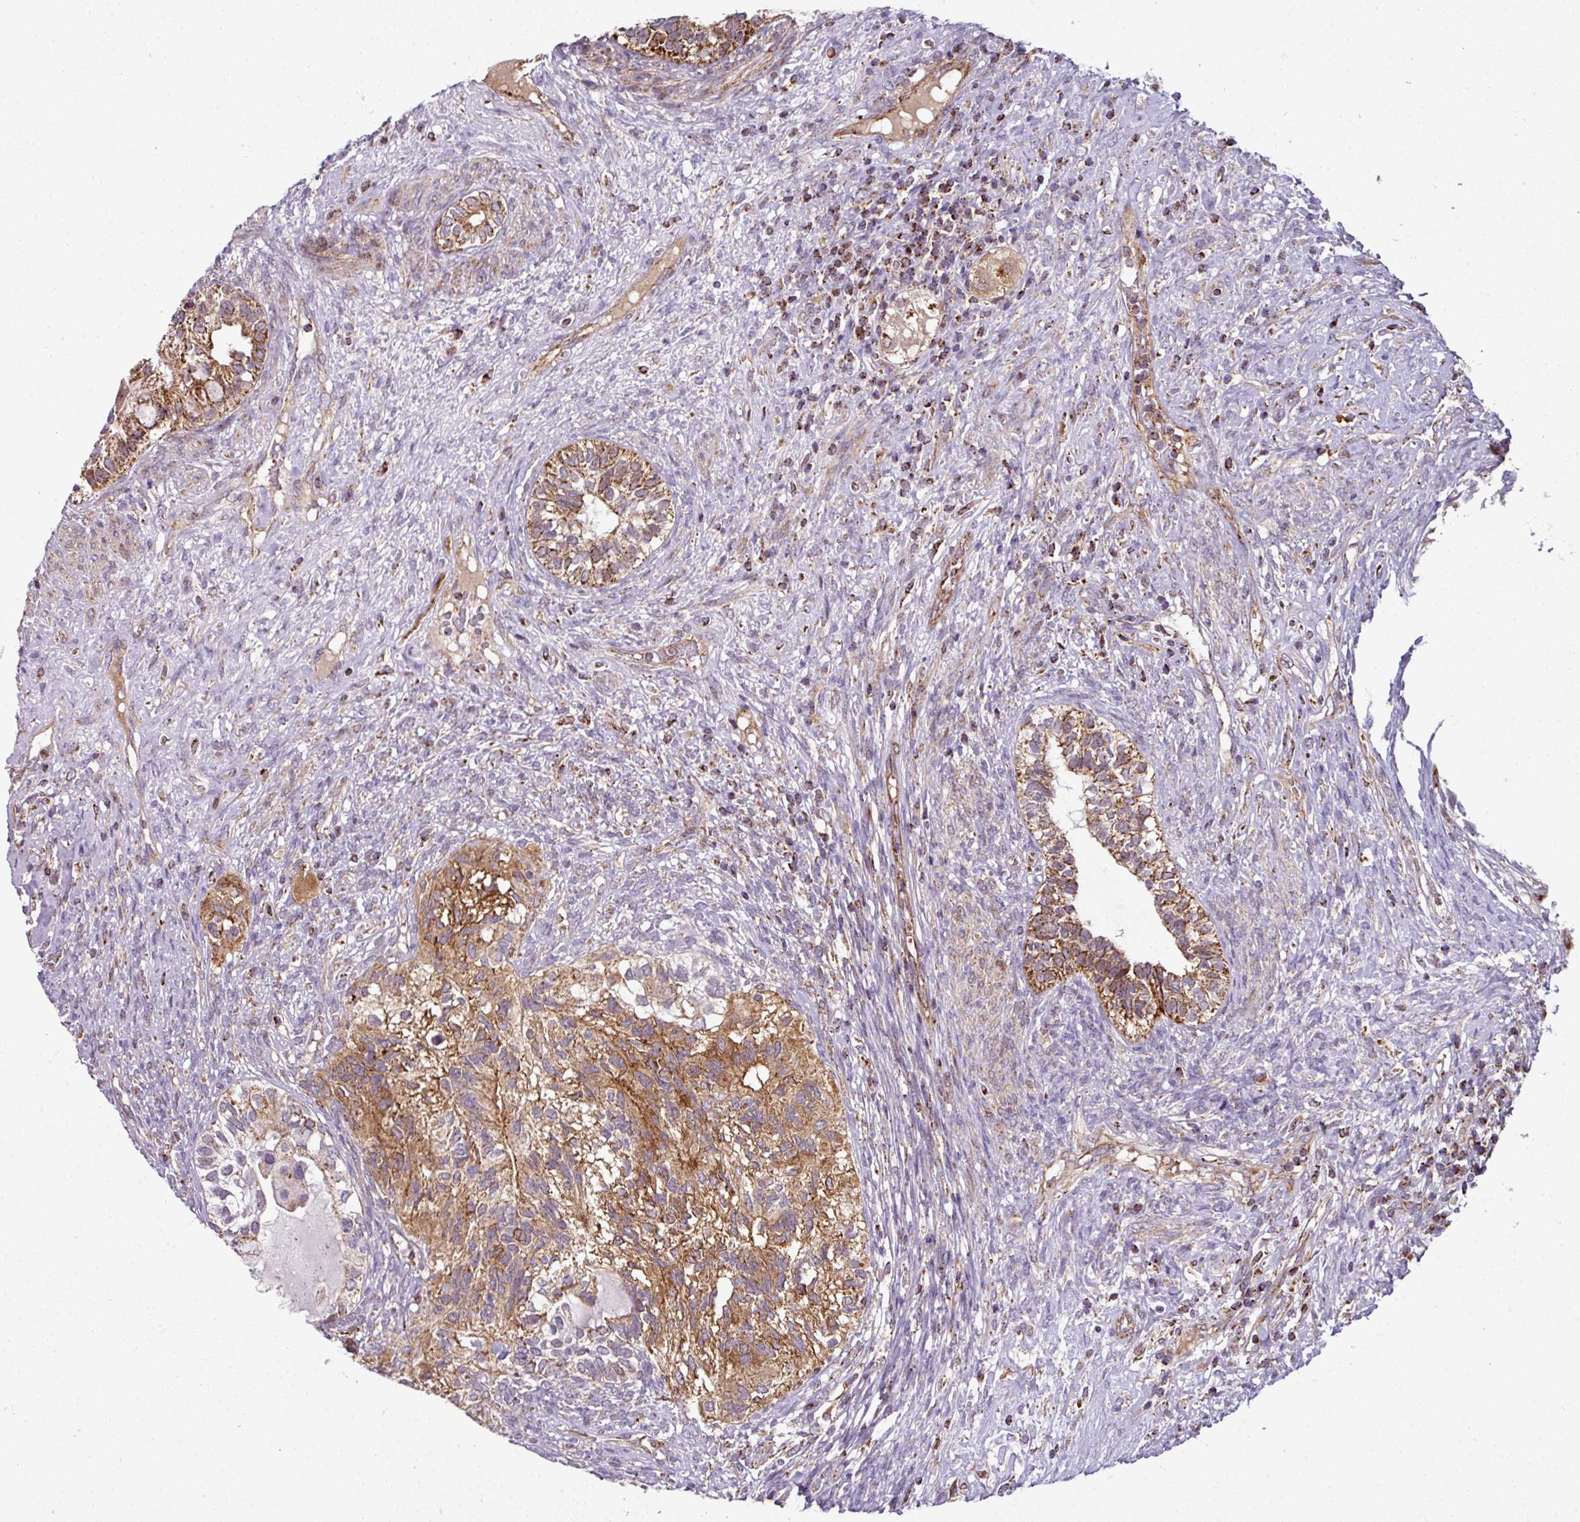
{"staining": {"intensity": "moderate", "quantity": ">75%", "location": "cytoplasmic/membranous"}, "tissue": "testis cancer", "cell_type": "Tumor cells", "image_type": "cancer", "snomed": [{"axis": "morphology", "description": "Seminoma, NOS"}, {"axis": "morphology", "description": "Carcinoma, Embryonal, NOS"}, {"axis": "topography", "description": "Testis"}], "caption": "An IHC histopathology image of neoplastic tissue is shown. Protein staining in brown labels moderate cytoplasmic/membranous positivity in testis embryonal carcinoma within tumor cells. (DAB (3,3'-diaminobenzidine) = brown stain, brightfield microscopy at high magnification).", "gene": "PRELID3B", "patient": {"sex": "male", "age": 41}}